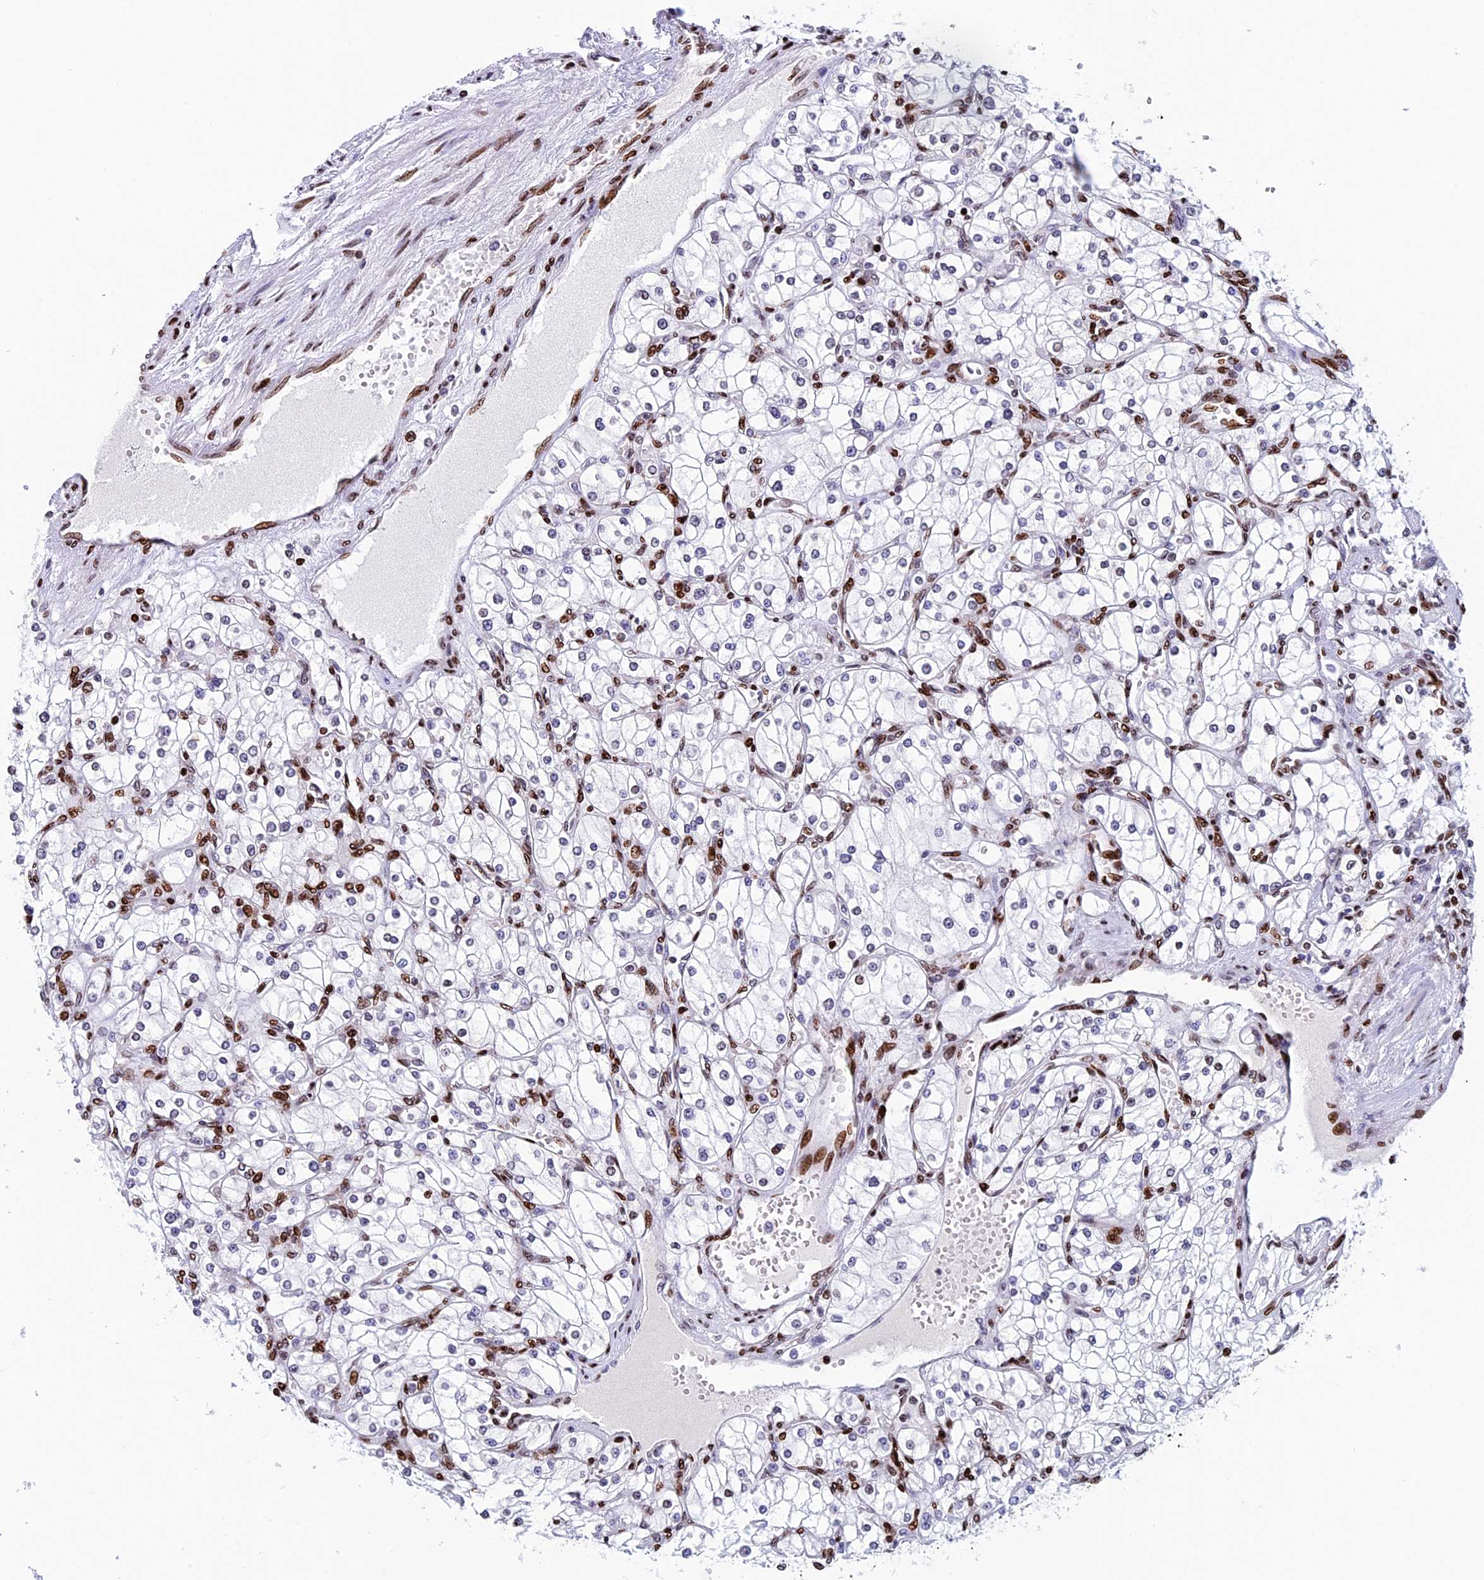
{"staining": {"intensity": "moderate", "quantity": "<25%", "location": "nuclear"}, "tissue": "renal cancer", "cell_type": "Tumor cells", "image_type": "cancer", "snomed": [{"axis": "morphology", "description": "Adenocarcinoma, NOS"}, {"axis": "topography", "description": "Kidney"}], "caption": "This histopathology image shows renal cancer (adenocarcinoma) stained with immunohistochemistry to label a protein in brown. The nuclear of tumor cells show moderate positivity for the protein. Nuclei are counter-stained blue.", "gene": "BTBD3", "patient": {"sex": "male", "age": 80}}